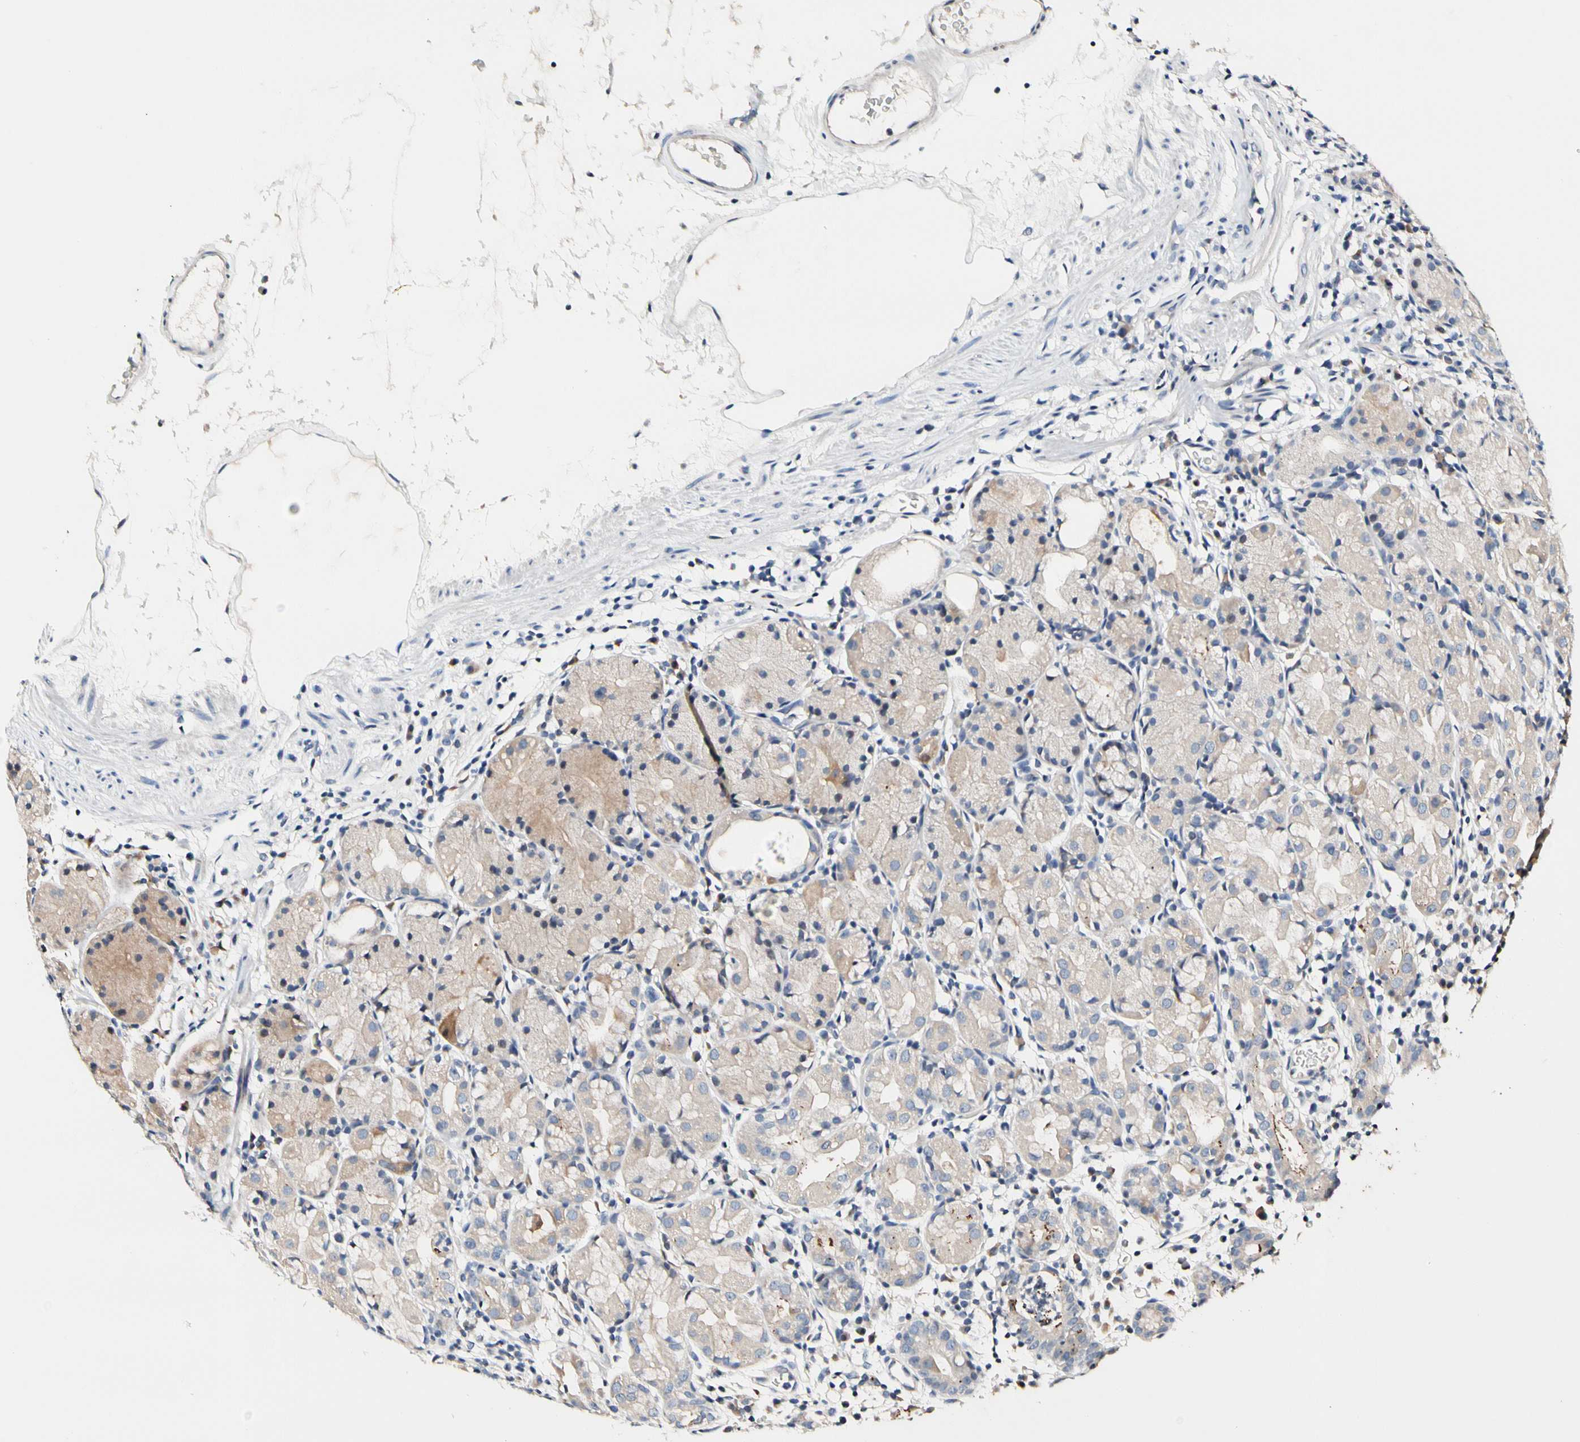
{"staining": {"intensity": "weak", "quantity": "<25%", "location": "cytoplasmic/membranous"}, "tissue": "stomach", "cell_type": "Glandular cells", "image_type": "normal", "snomed": [{"axis": "morphology", "description": "Normal tissue, NOS"}, {"axis": "topography", "description": "Stomach"}, {"axis": "topography", "description": "Stomach, lower"}], "caption": "The immunohistochemistry micrograph has no significant positivity in glandular cells of stomach.", "gene": "SOX30", "patient": {"sex": "female", "age": 75}}